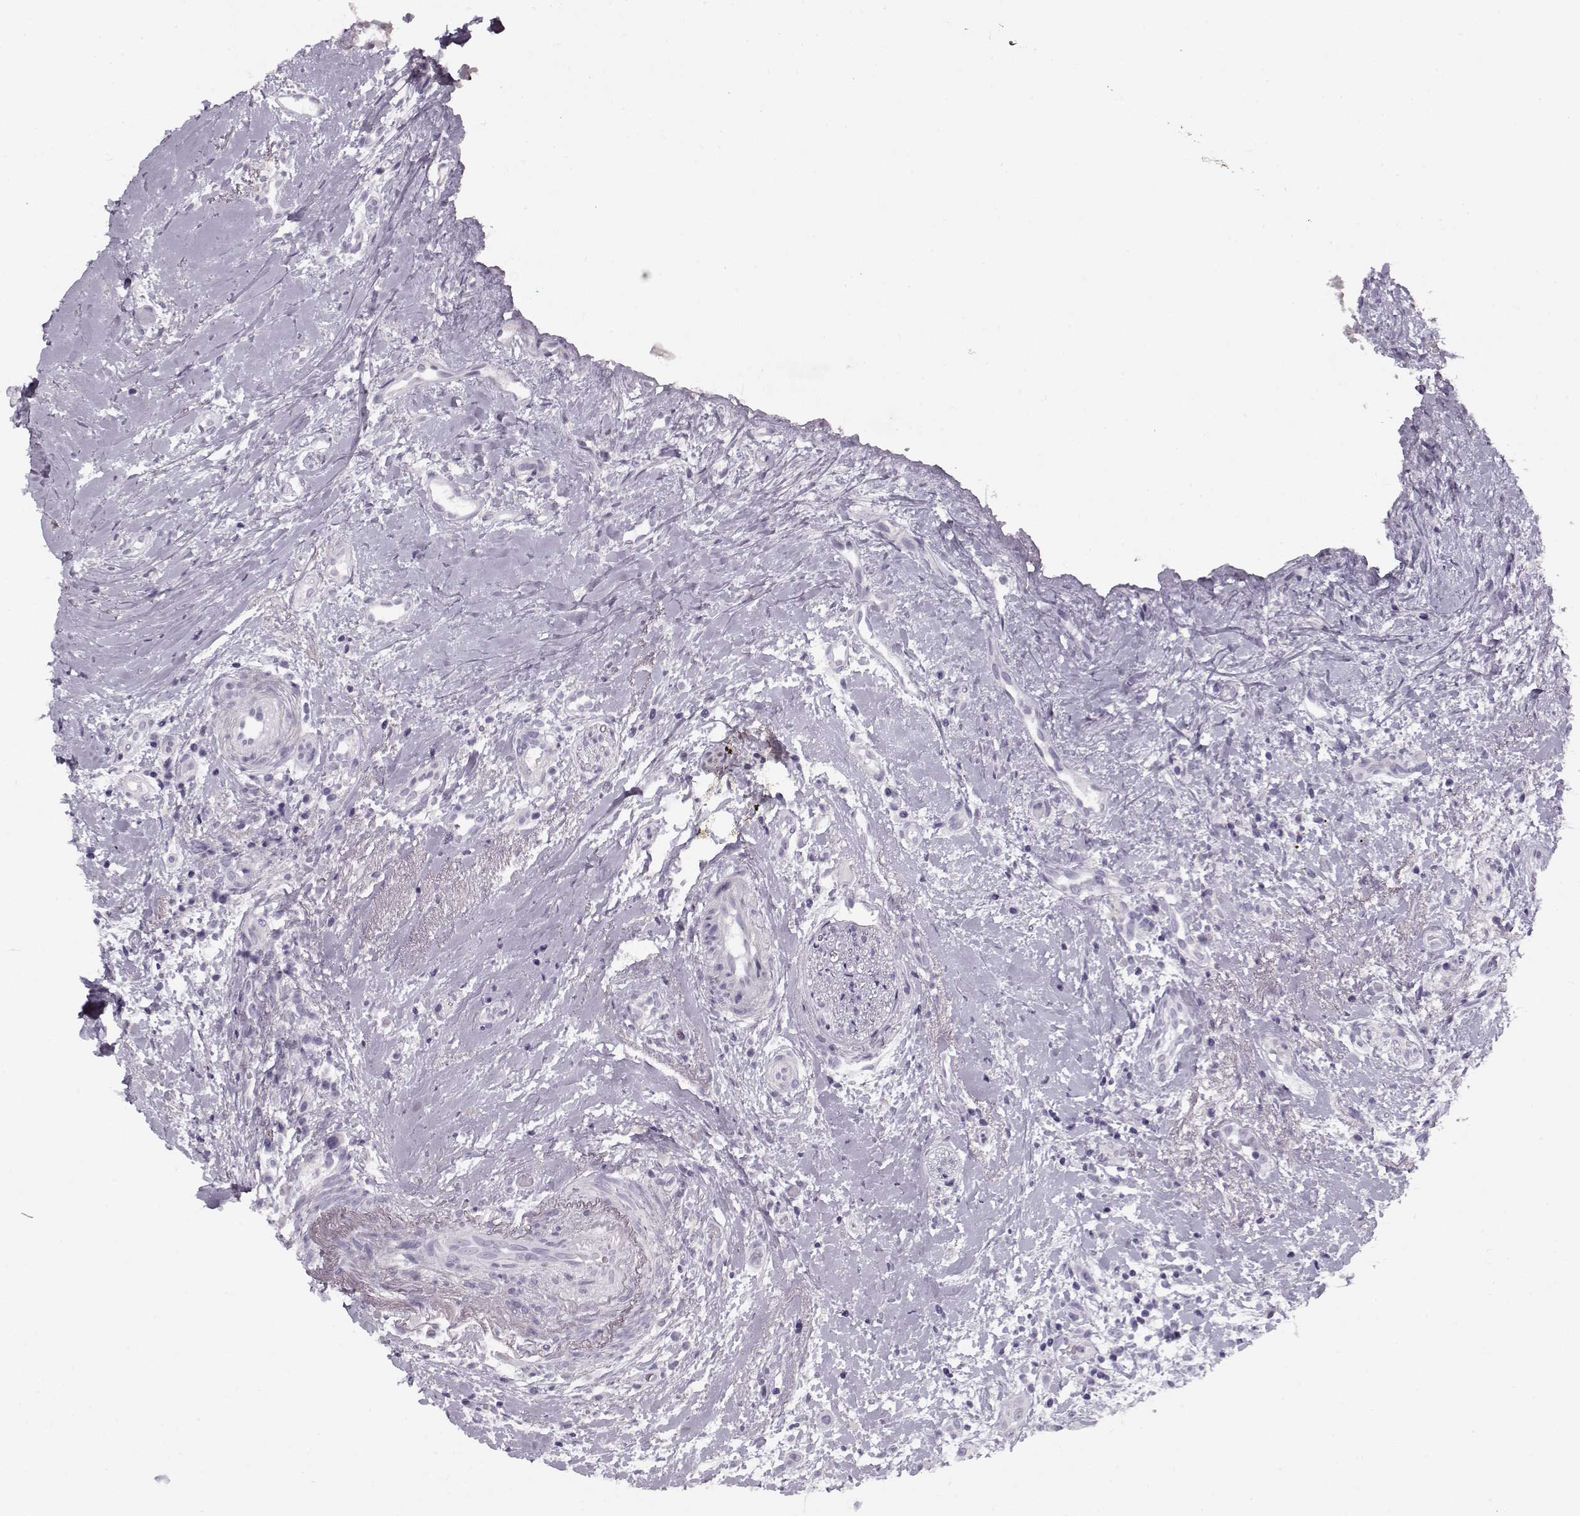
{"staining": {"intensity": "negative", "quantity": "none", "location": "none"}, "tissue": "head and neck cancer", "cell_type": "Tumor cells", "image_type": "cancer", "snomed": [{"axis": "morphology", "description": "Normal tissue, NOS"}, {"axis": "morphology", "description": "Squamous cell carcinoma, NOS"}, {"axis": "topography", "description": "Oral tissue"}, {"axis": "topography", "description": "Salivary gland"}, {"axis": "topography", "description": "Head-Neck"}], "caption": "Tumor cells show no significant staining in head and neck cancer.", "gene": "PNMT", "patient": {"sex": "female", "age": 62}}